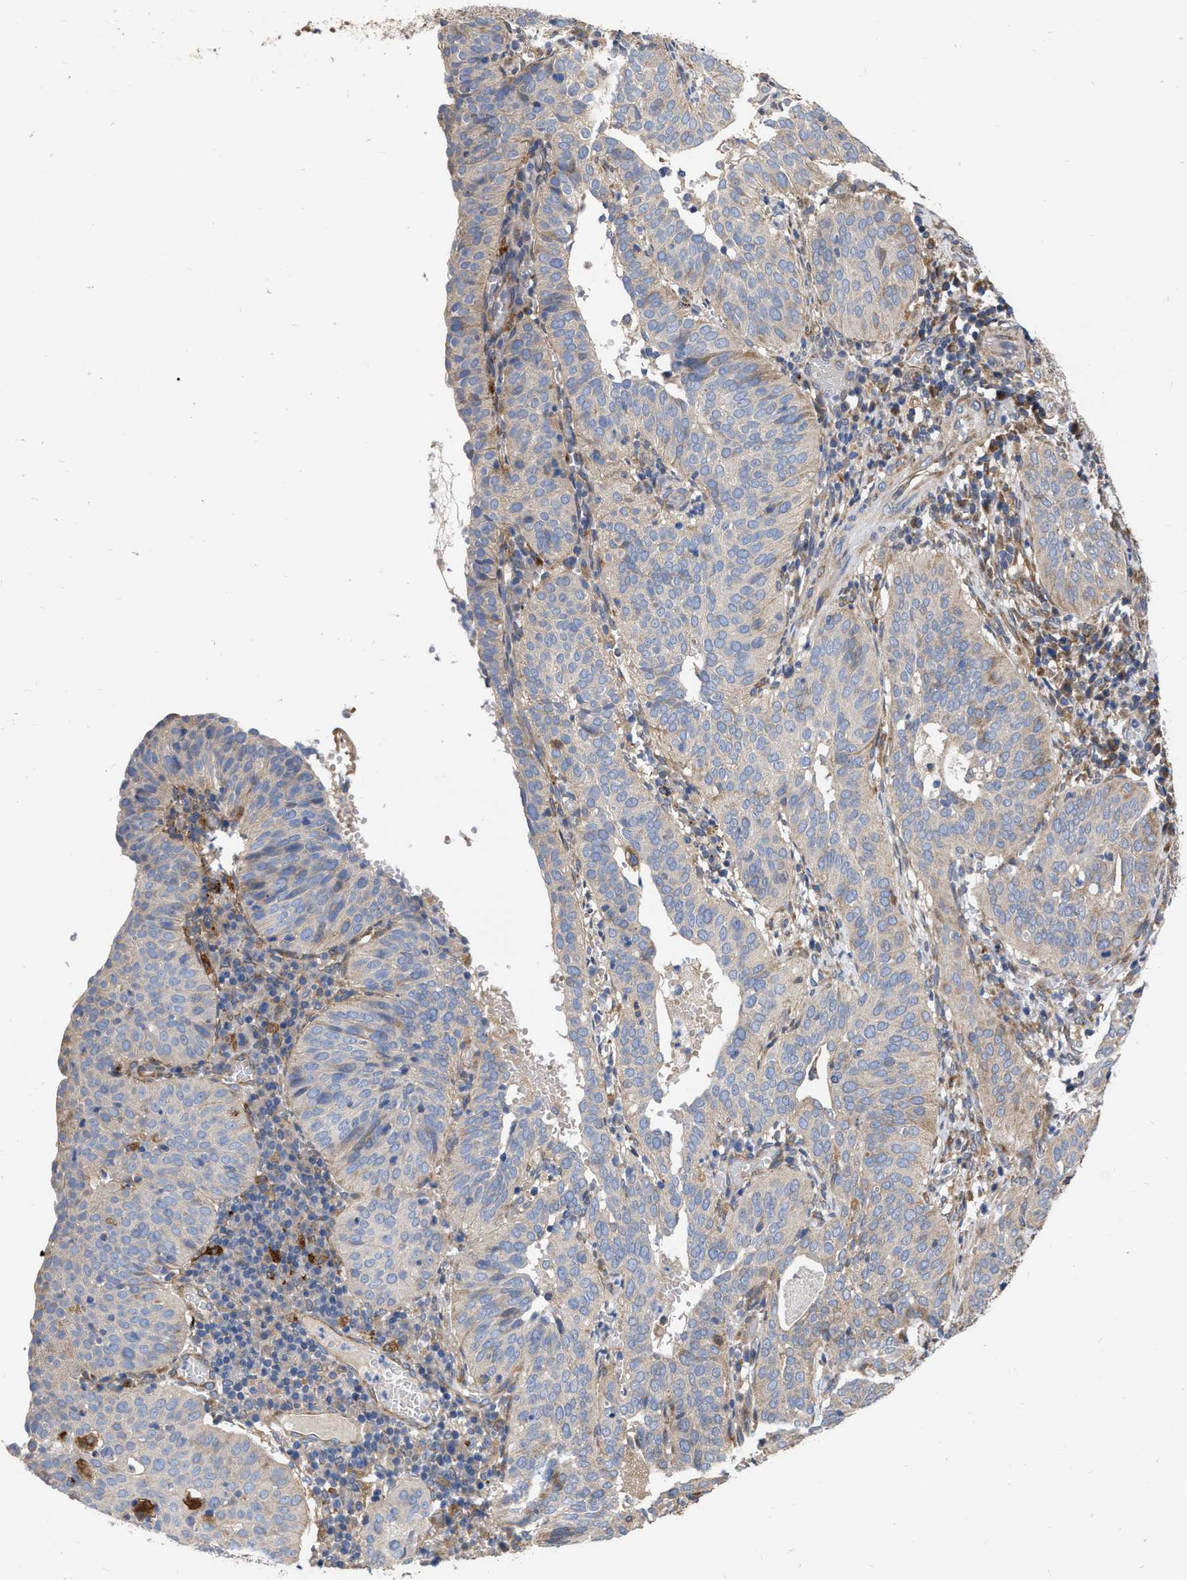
{"staining": {"intensity": "negative", "quantity": "none", "location": "none"}, "tissue": "cervical cancer", "cell_type": "Tumor cells", "image_type": "cancer", "snomed": [{"axis": "morphology", "description": "Squamous cell carcinoma, NOS"}, {"axis": "topography", "description": "Cervix"}], "caption": "Immunohistochemical staining of human cervical cancer (squamous cell carcinoma) shows no significant positivity in tumor cells. (DAB (3,3'-diaminobenzidine) immunohistochemistry with hematoxylin counter stain).", "gene": "MLST8", "patient": {"sex": "female", "age": 39}}